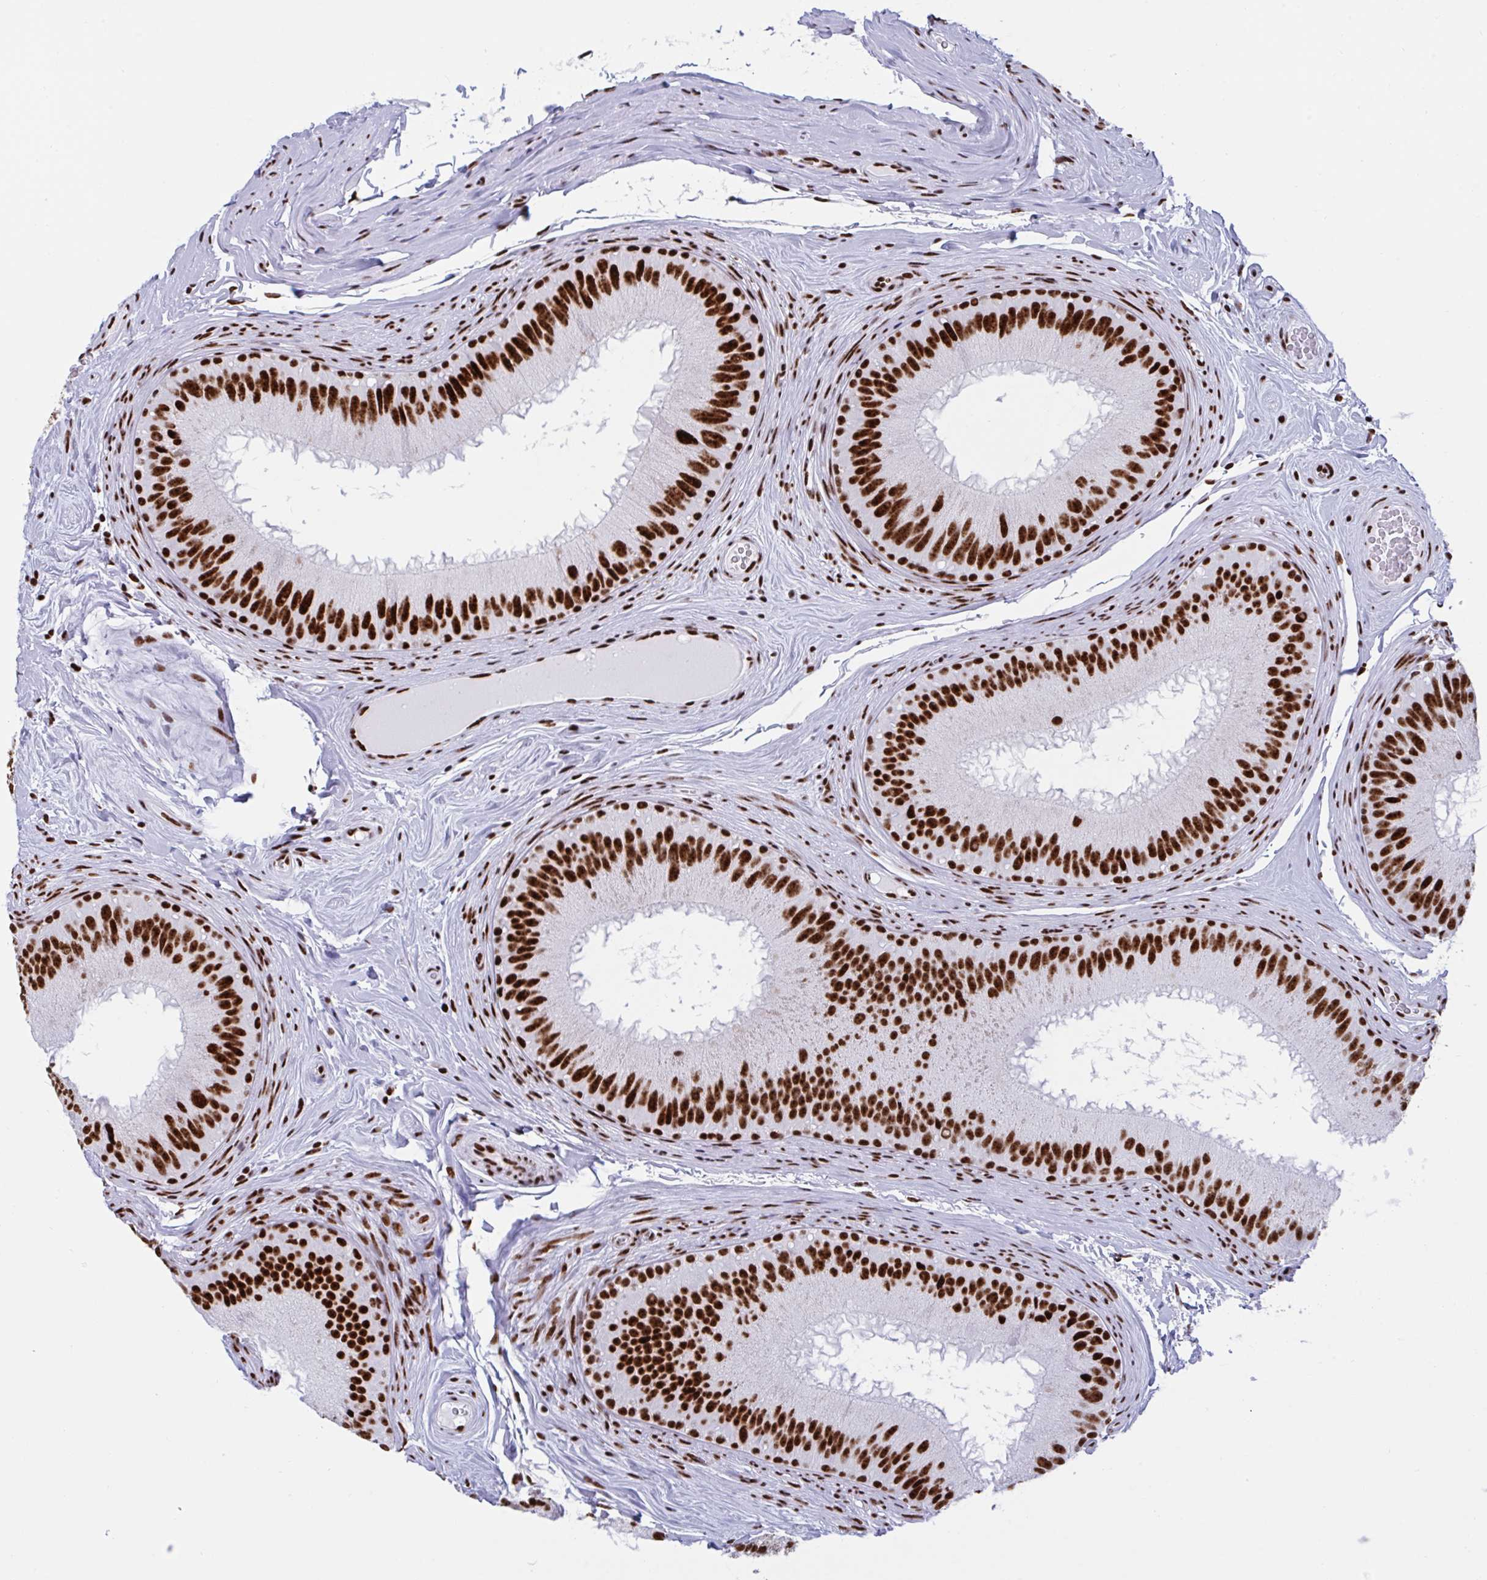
{"staining": {"intensity": "strong", "quantity": ">75%", "location": "nuclear"}, "tissue": "epididymis", "cell_type": "Glandular cells", "image_type": "normal", "snomed": [{"axis": "morphology", "description": "Normal tissue, NOS"}, {"axis": "topography", "description": "Epididymis"}], "caption": "Human epididymis stained for a protein (brown) shows strong nuclear positive positivity in about >75% of glandular cells.", "gene": "IKZF2", "patient": {"sex": "male", "age": 44}}